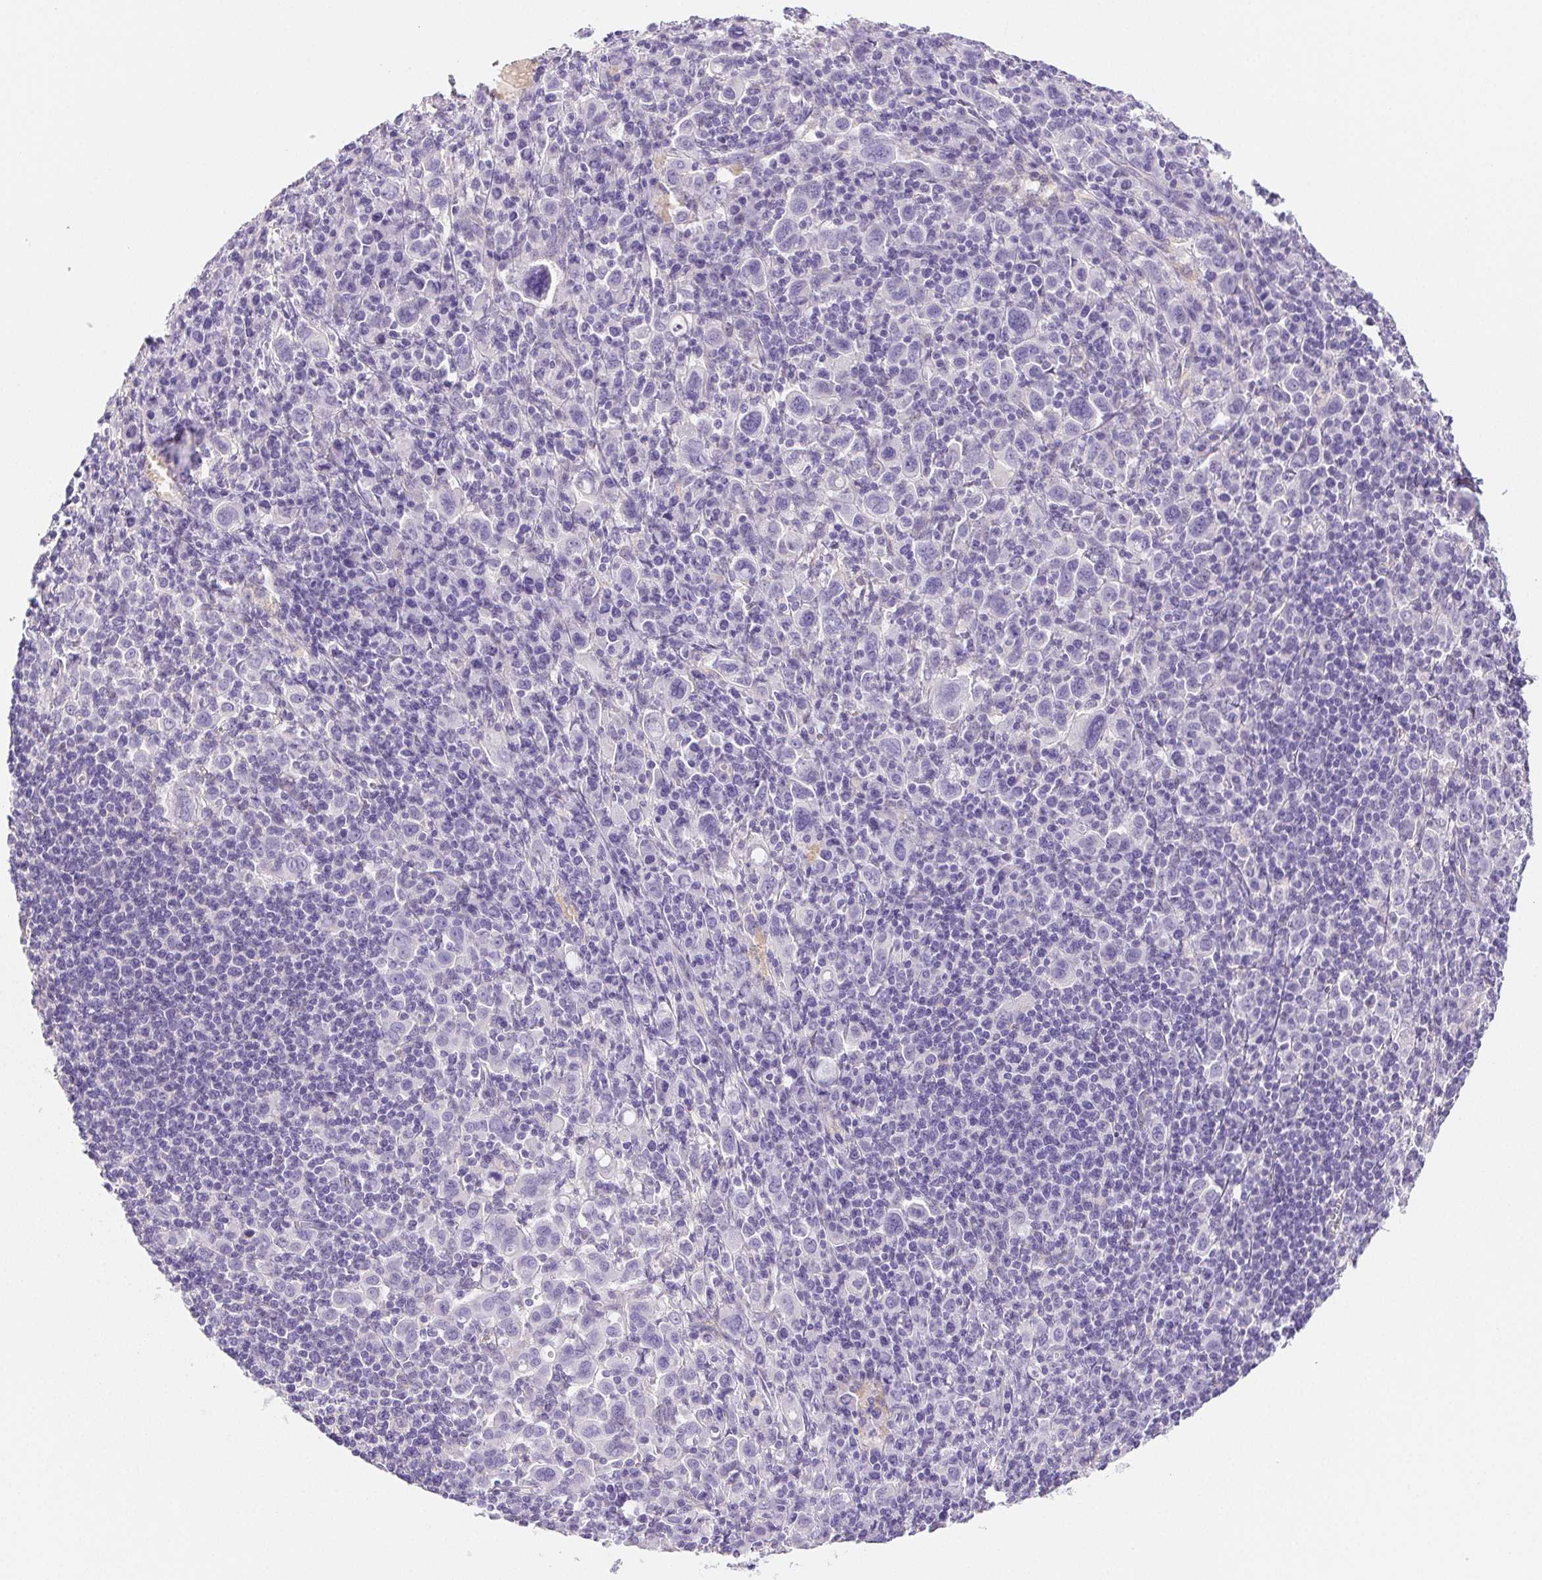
{"staining": {"intensity": "negative", "quantity": "none", "location": "none"}, "tissue": "stomach cancer", "cell_type": "Tumor cells", "image_type": "cancer", "snomed": [{"axis": "morphology", "description": "Adenocarcinoma, NOS"}, {"axis": "topography", "description": "Stomach, upper"}], "caption": "Immunohistochemical staining of stomach cancer (adenocarcinoma) displays no significant expression in tumor cells. (DAB immunohistochemistry (IHC) with hematoxylin counter stain).", "gene": "PNLIP", "patient": {"sex": "male", "age": 75}}